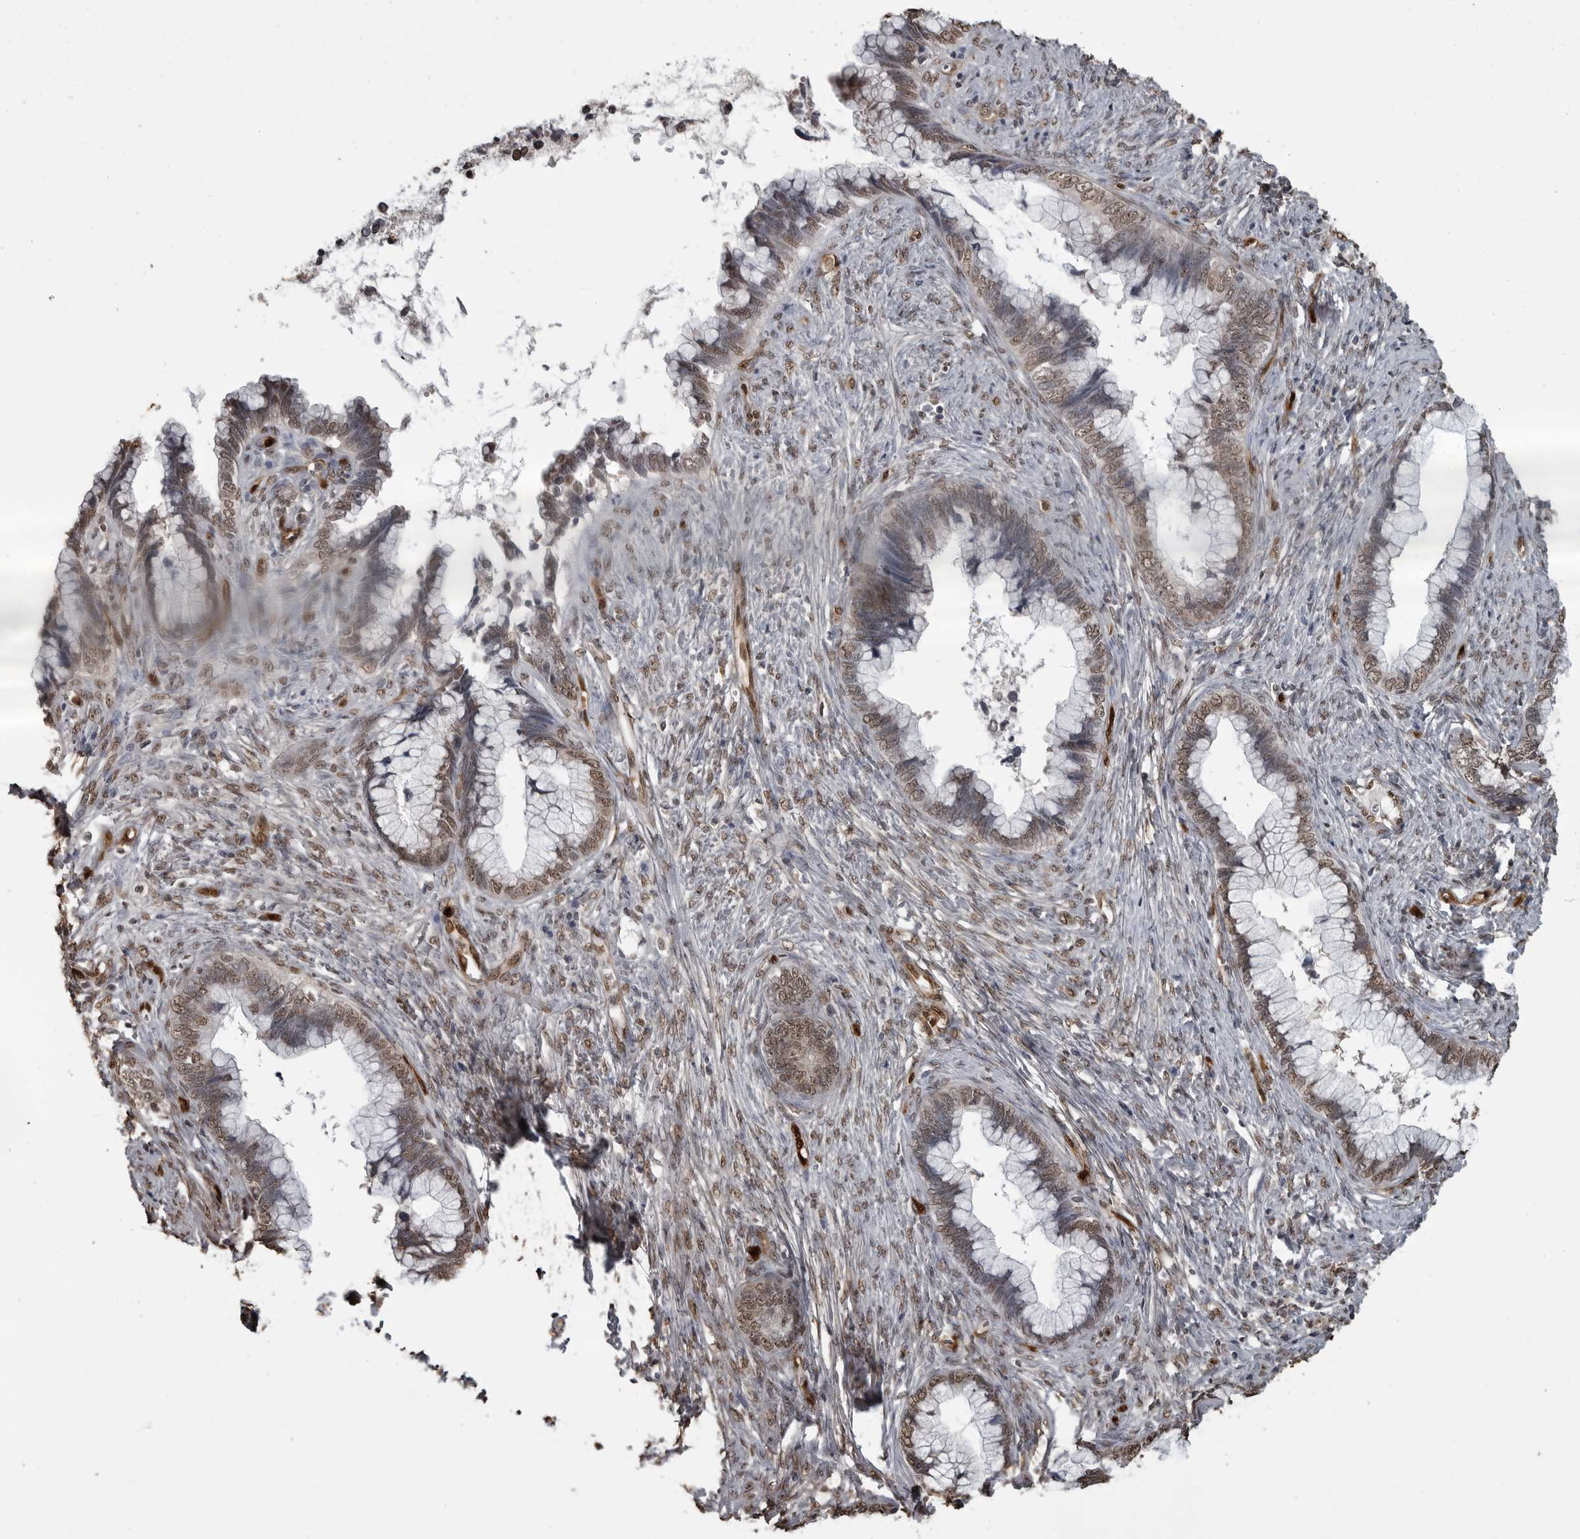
{"staining": {"intensity": "weak", "quantity": ">75%", "location": "nuclear"}, "tissue": "cervical cancer", "cell_type": "Tumor cells", "image_type": "cancer", "snomed": [{"axis": "morphology", "description": "Adenocarcinoma, NOS"}, {"axis": "topography", "description": "Cervix"}], "caption": "Immunohistochemical staining of human cervical cancer reveals low levels of weak nuclear positivity in approximately >75% of tumor cells.", "gene": "SMAD2", "patient": {"sex": "female", "age": 44}}